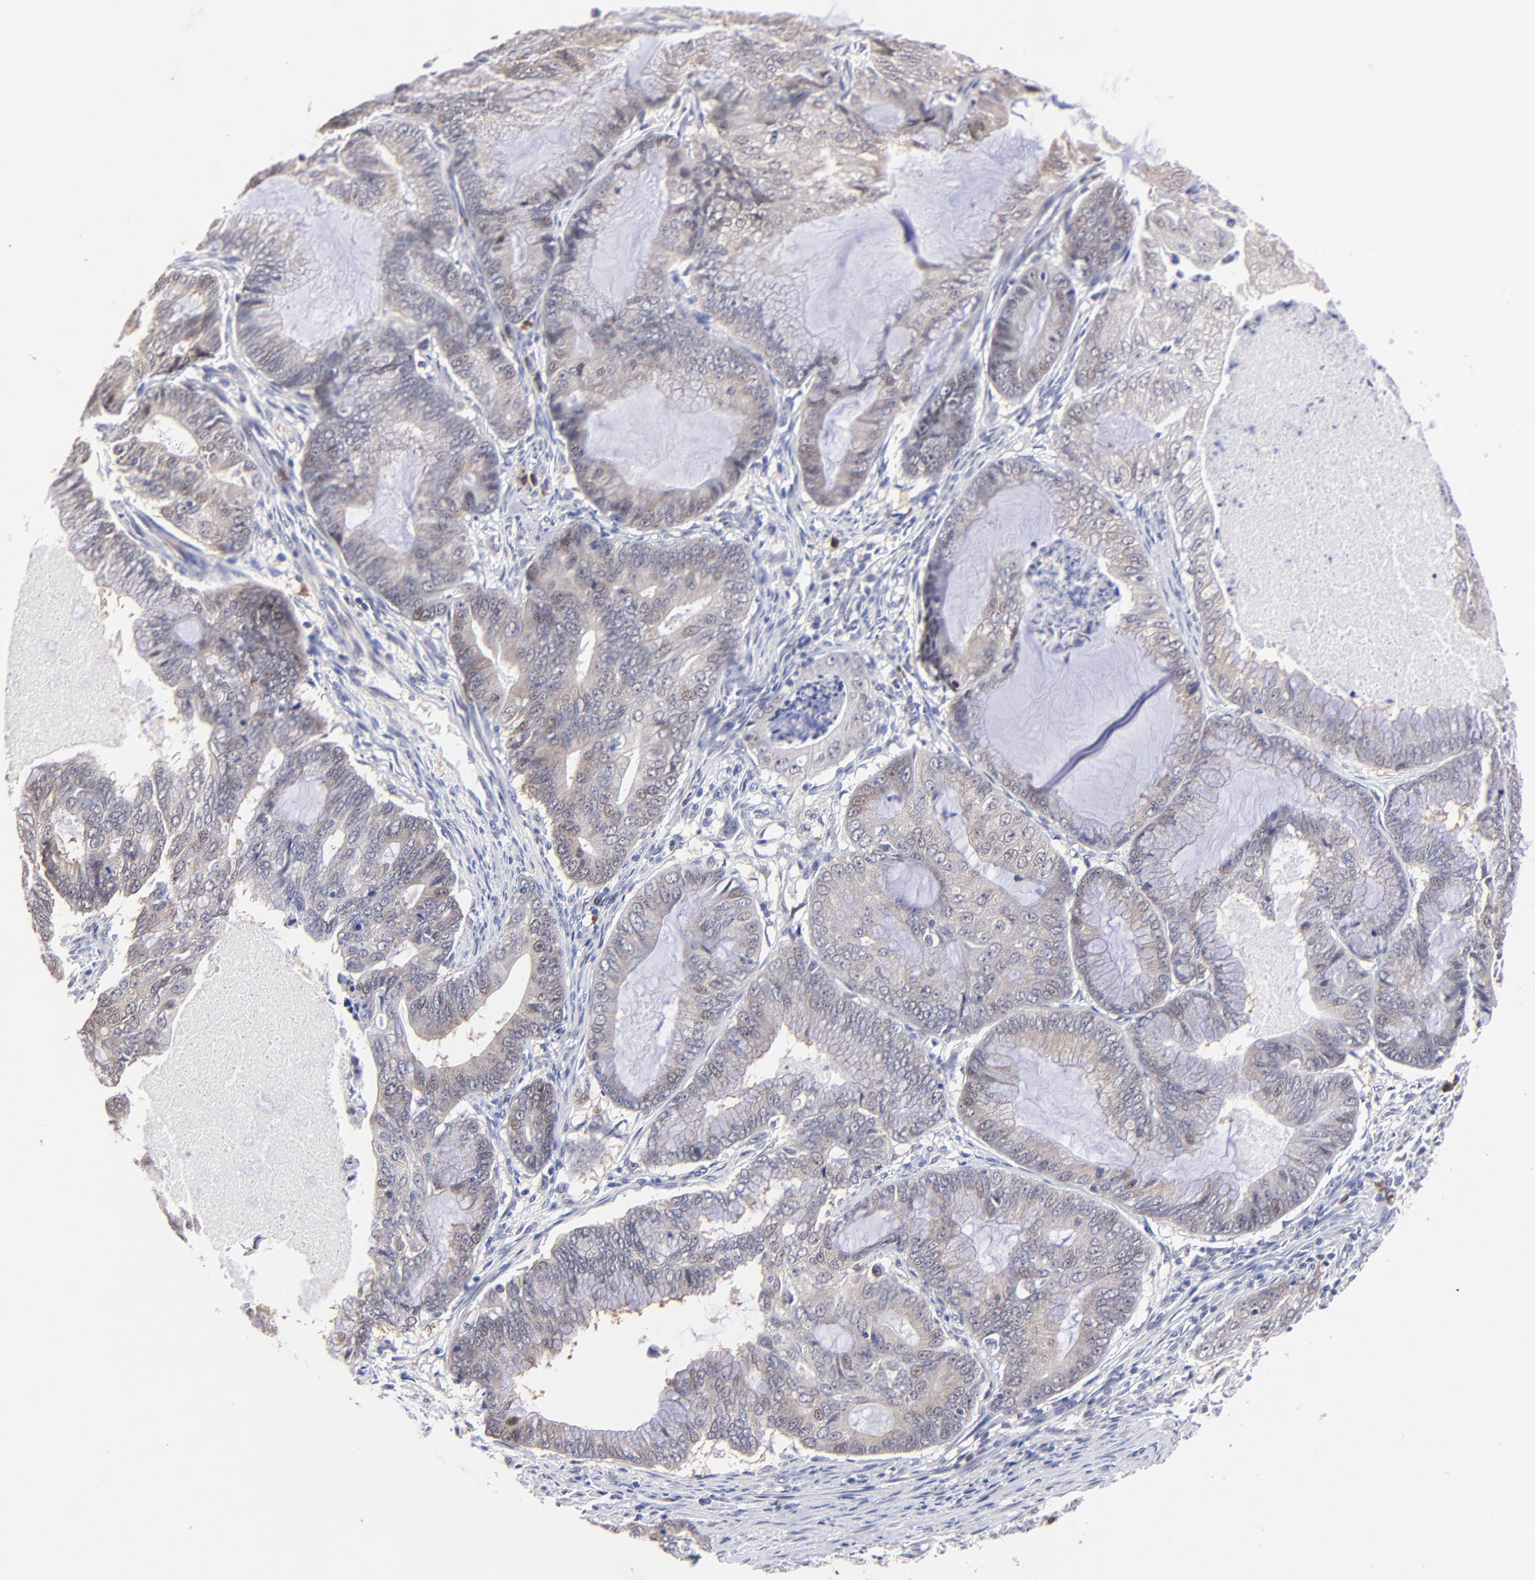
{"staining": {"intensity": "negative", "quantity": "none", "location": "none"}, "tissue": "endometrial cancer", "cell_type": "Tumor cells", "image_type": "cancer", "snomed": [{"axis": "morphology", "description": "Adenocarcinoma, NOS"}, {"axis": "topography", "description": "Endometrium"}], "caption": "Immunohistochemical staining of endometrial cancer (adenocarcinoma) displays no significant expression in tumor cells. (DAB IHC visualized using brightfield microscopy, high magnification).", "gene": "ZNF155", "patient": {"sex": "female", "age": 63}}